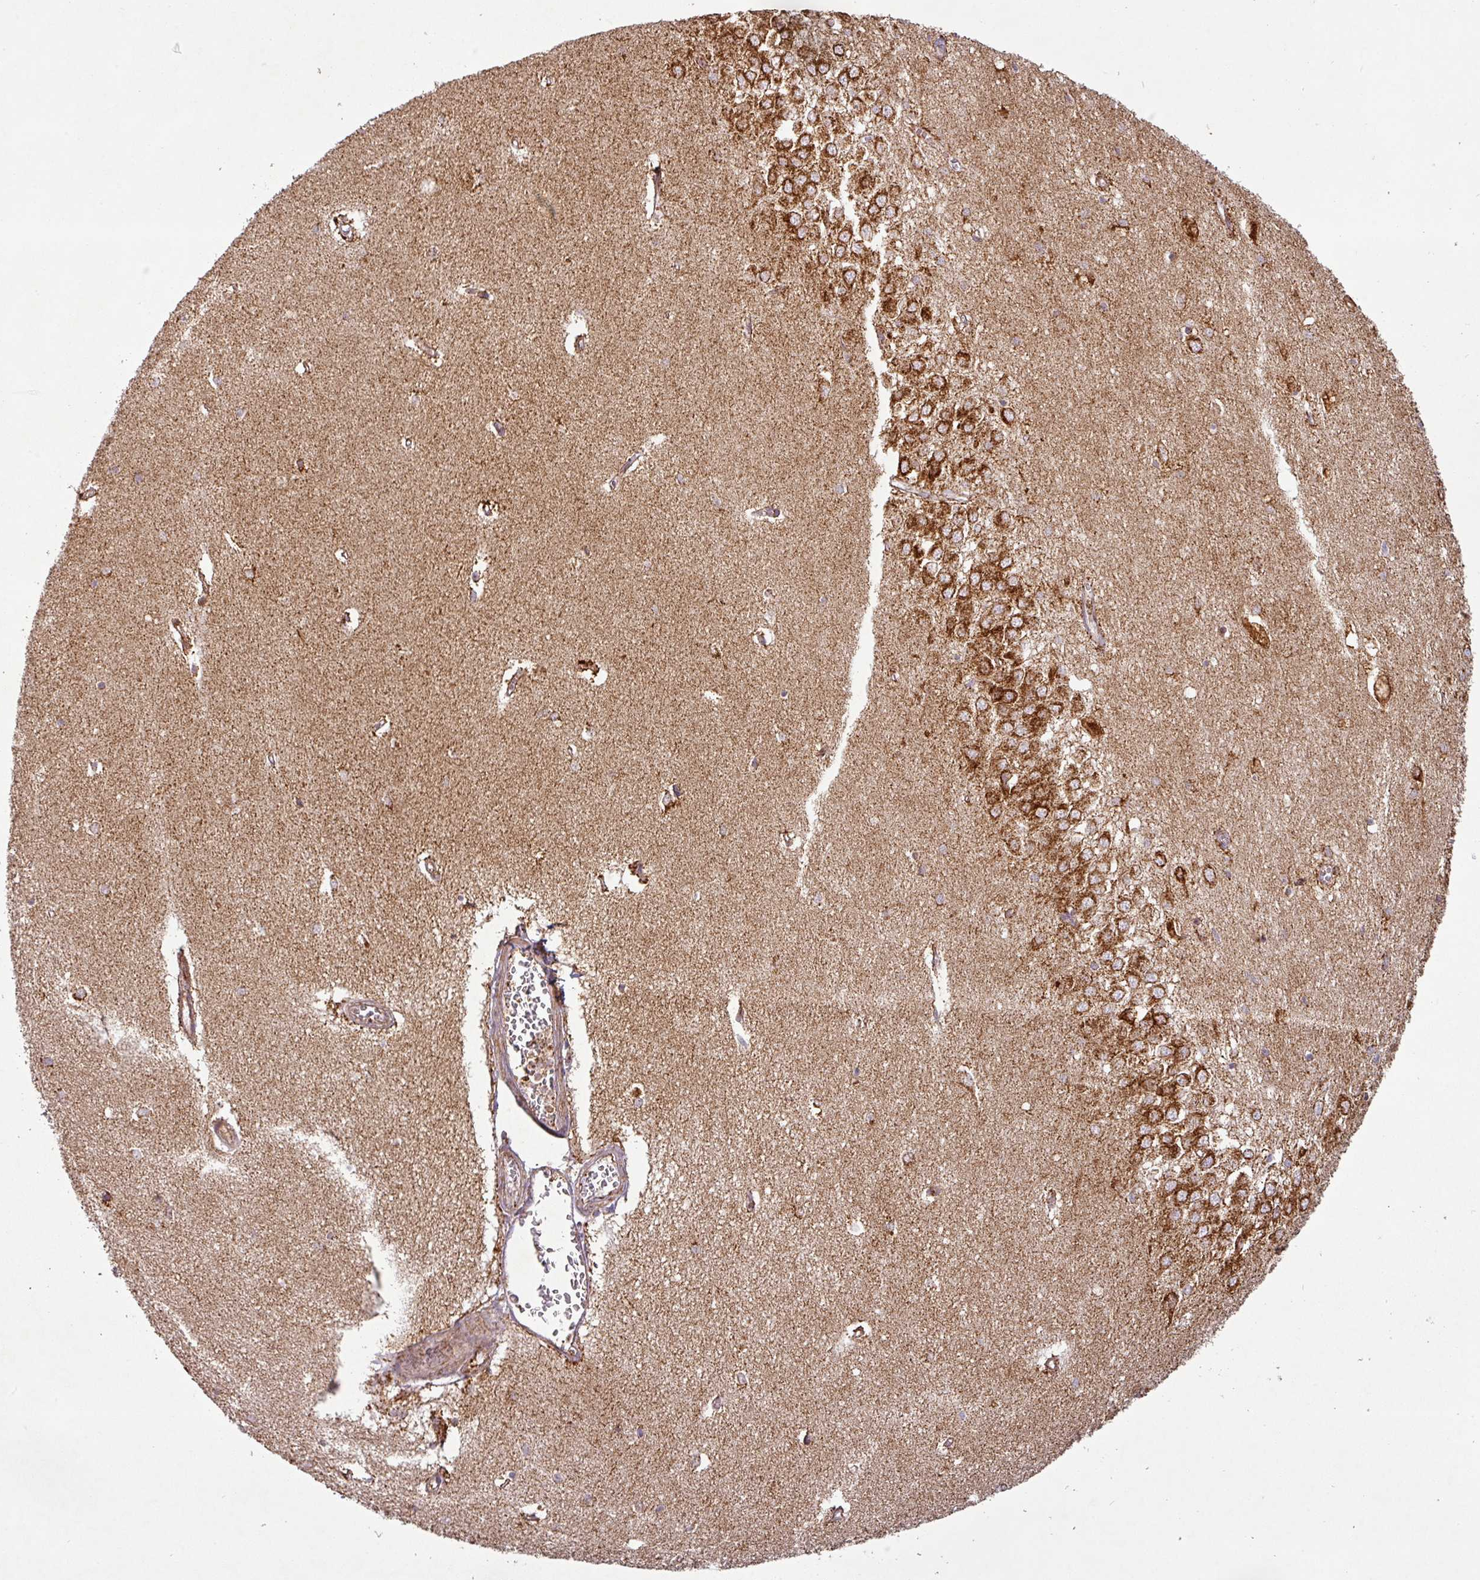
{"staining": {"intensity": "moderate", "quantity": "<25%", "location": "cytoplasmic/membranous"}, "tissue": "hippocampus", "cell_type": "Glial cells", "image_type": "normal", "snomed": [{"axis": "morphology", "description": "Normal tissue, NOS"}, {"axis": "topography", "description": "Hippocampus"}], "caption": "Protein analysis of normal hippocampus exhibits moderate cytoplasmic/membranous positivity in about <25% of glial cells. (DAB (3,3'-diaminobenzidine) IHC with brightfield microscopy, high magnification).", "gene": "GPD2", "patient": {"sex": "female", "age": 64}}